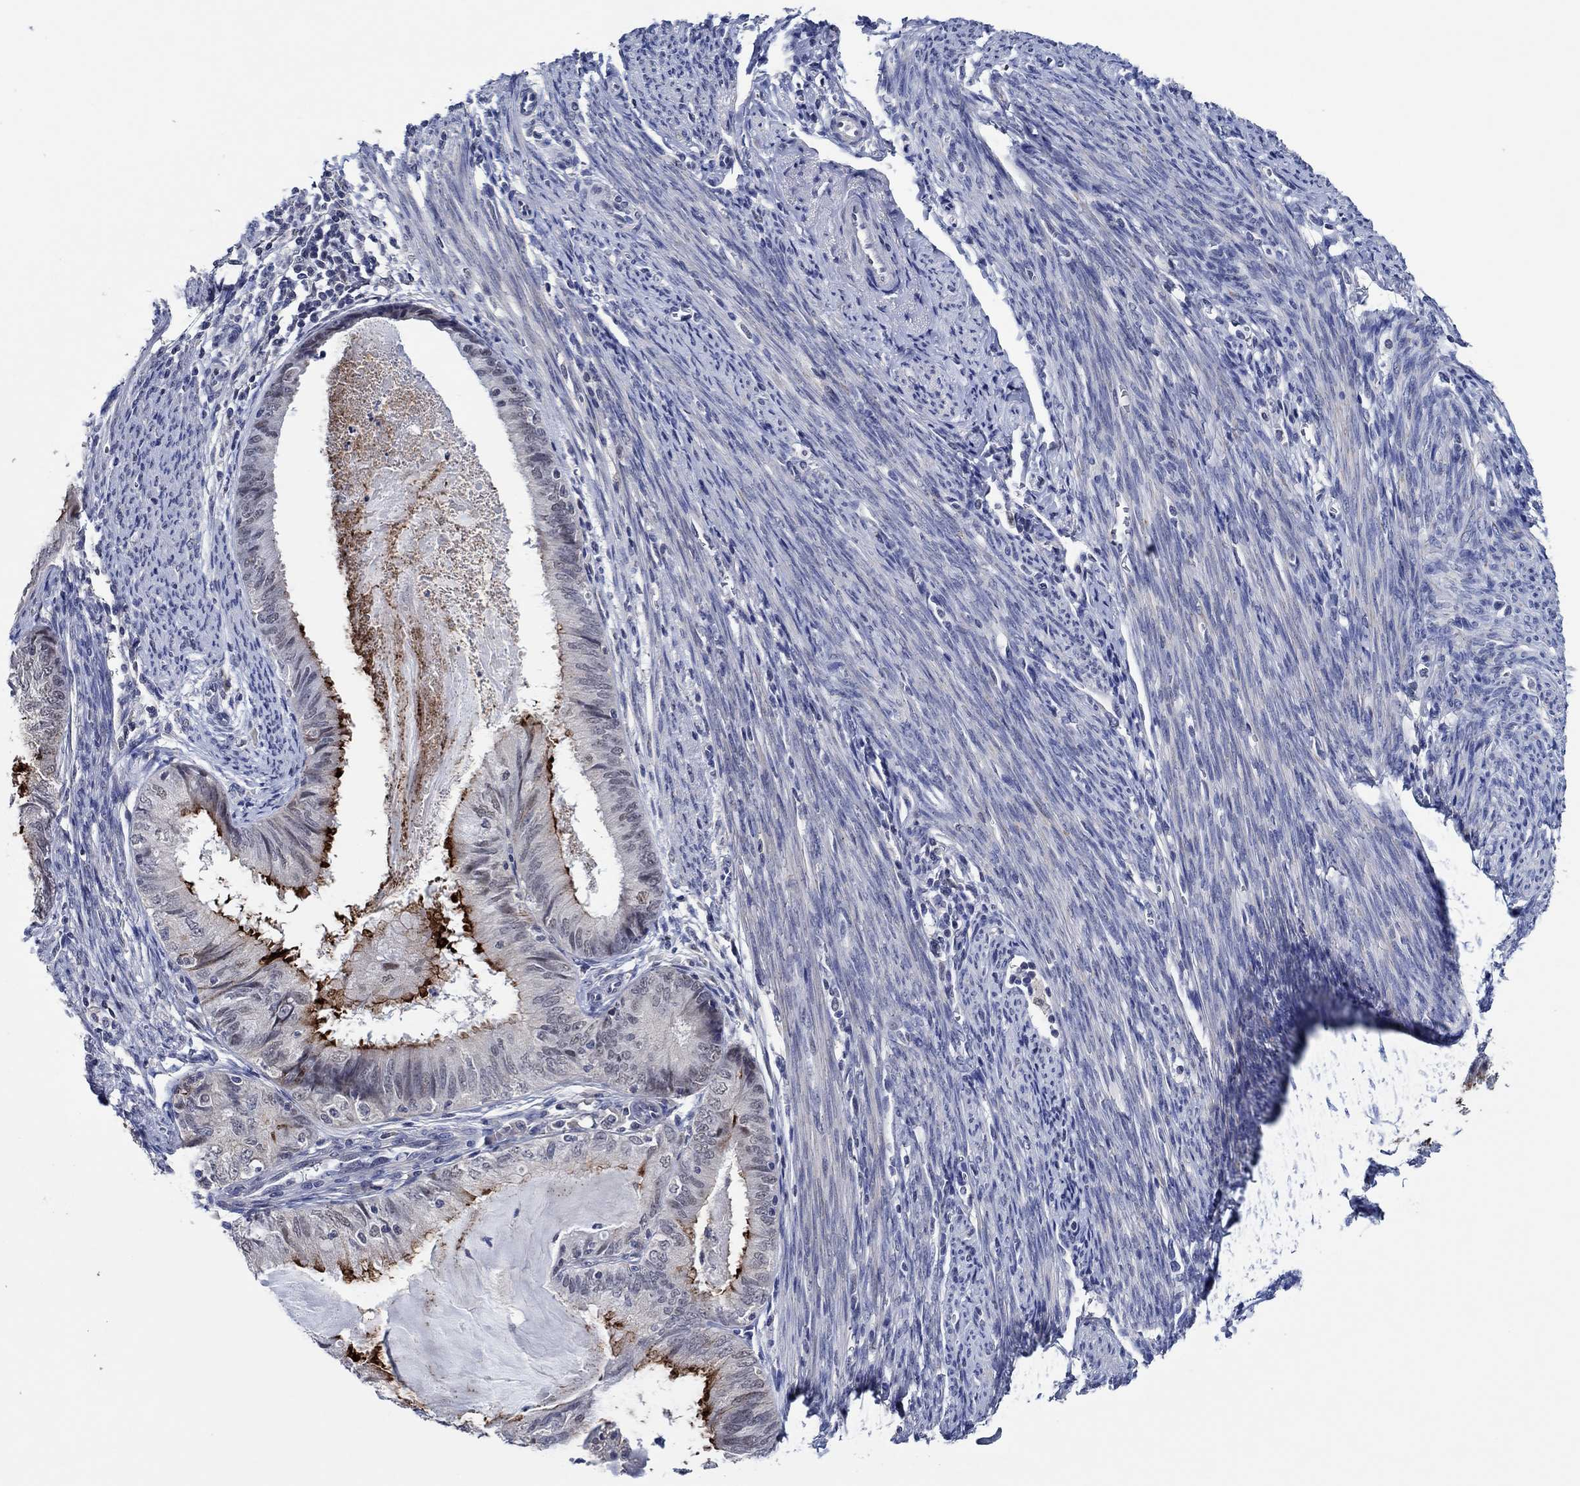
{"staining": {"intensity": "strong", "quantity": "<25%", "location": "cytoplasmic/membranous"}, "tissue": "endometrial cancer", "cell_type": "Tumor cells", "image_type": "cancer", "snomed": [{"axis": "morphology", "description": "Adenocarcinoma, NOS"}, {"axis": "topography", "description": "Endometrium"}], "caption": "High-power microscopy captured an immunohistochemistry (IHC) micrograph of endometrial adenocarcinoma, revealing strong cytoplasmic/membranous staining in approximately <25% of tumor cells.", "gene": "PRRT3", "patient": {"sex": "female", "age": 57}}